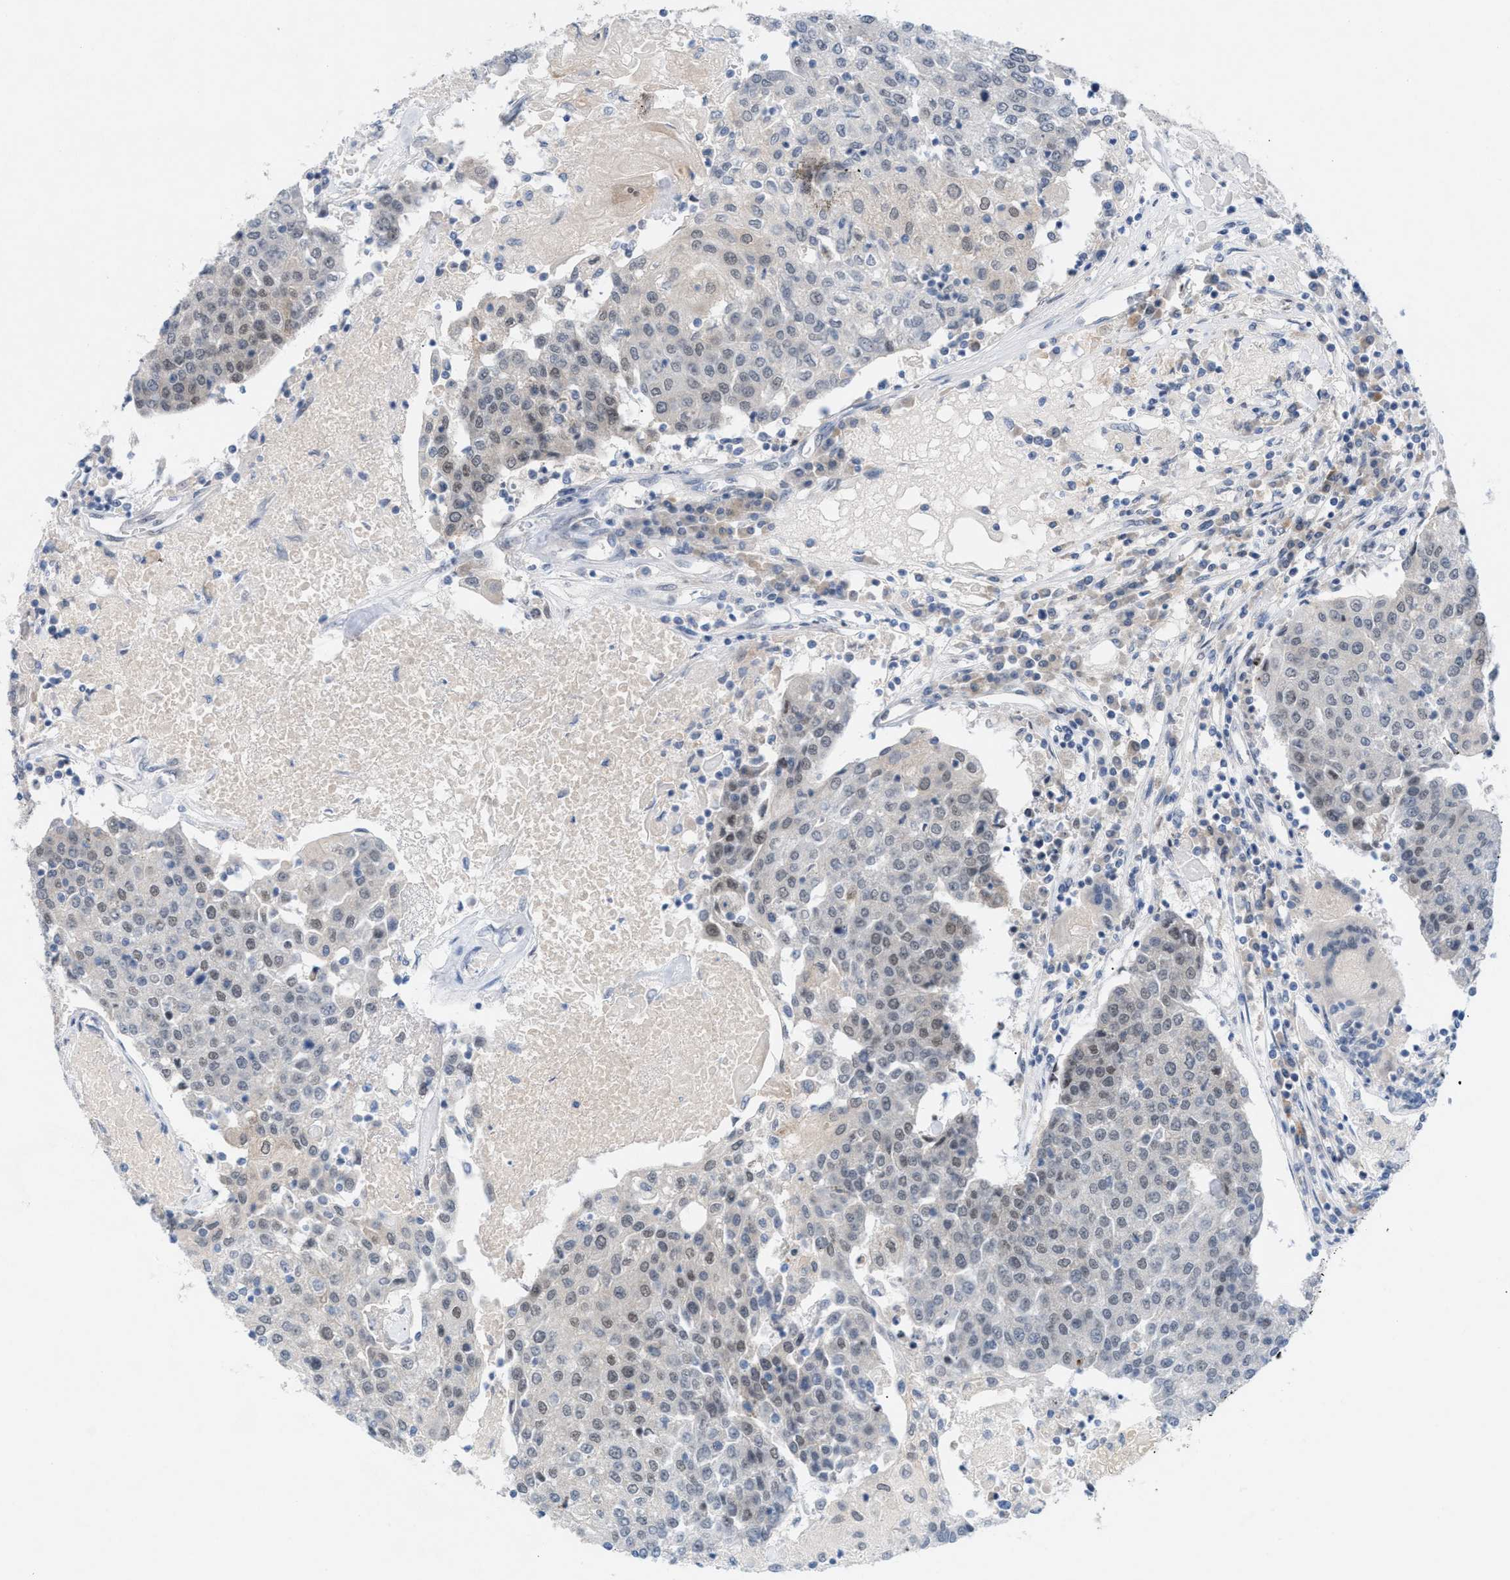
{"staining": {"intensity": "weak", "quantity": "25%-75%", "location": "nuclear"}, "tissue": "urothelial cancer", "cell_type": "Tumor cells", "image_type": "cancer", "snomed": [{"axis": "morphology", "description": "Urothelial carcinoma, High grade"}, {"axis": "topography", "description": "Urinary bladder"}], "caption": "Approximately 25%-75% of tumor cells in human urothelial carcinoma (high-grade) show weak nuclear protein positivity as visualized by brown immunohistochemical staining.", "gene": "WIPI2", "patient": {"sex": "female", "age": 85}}